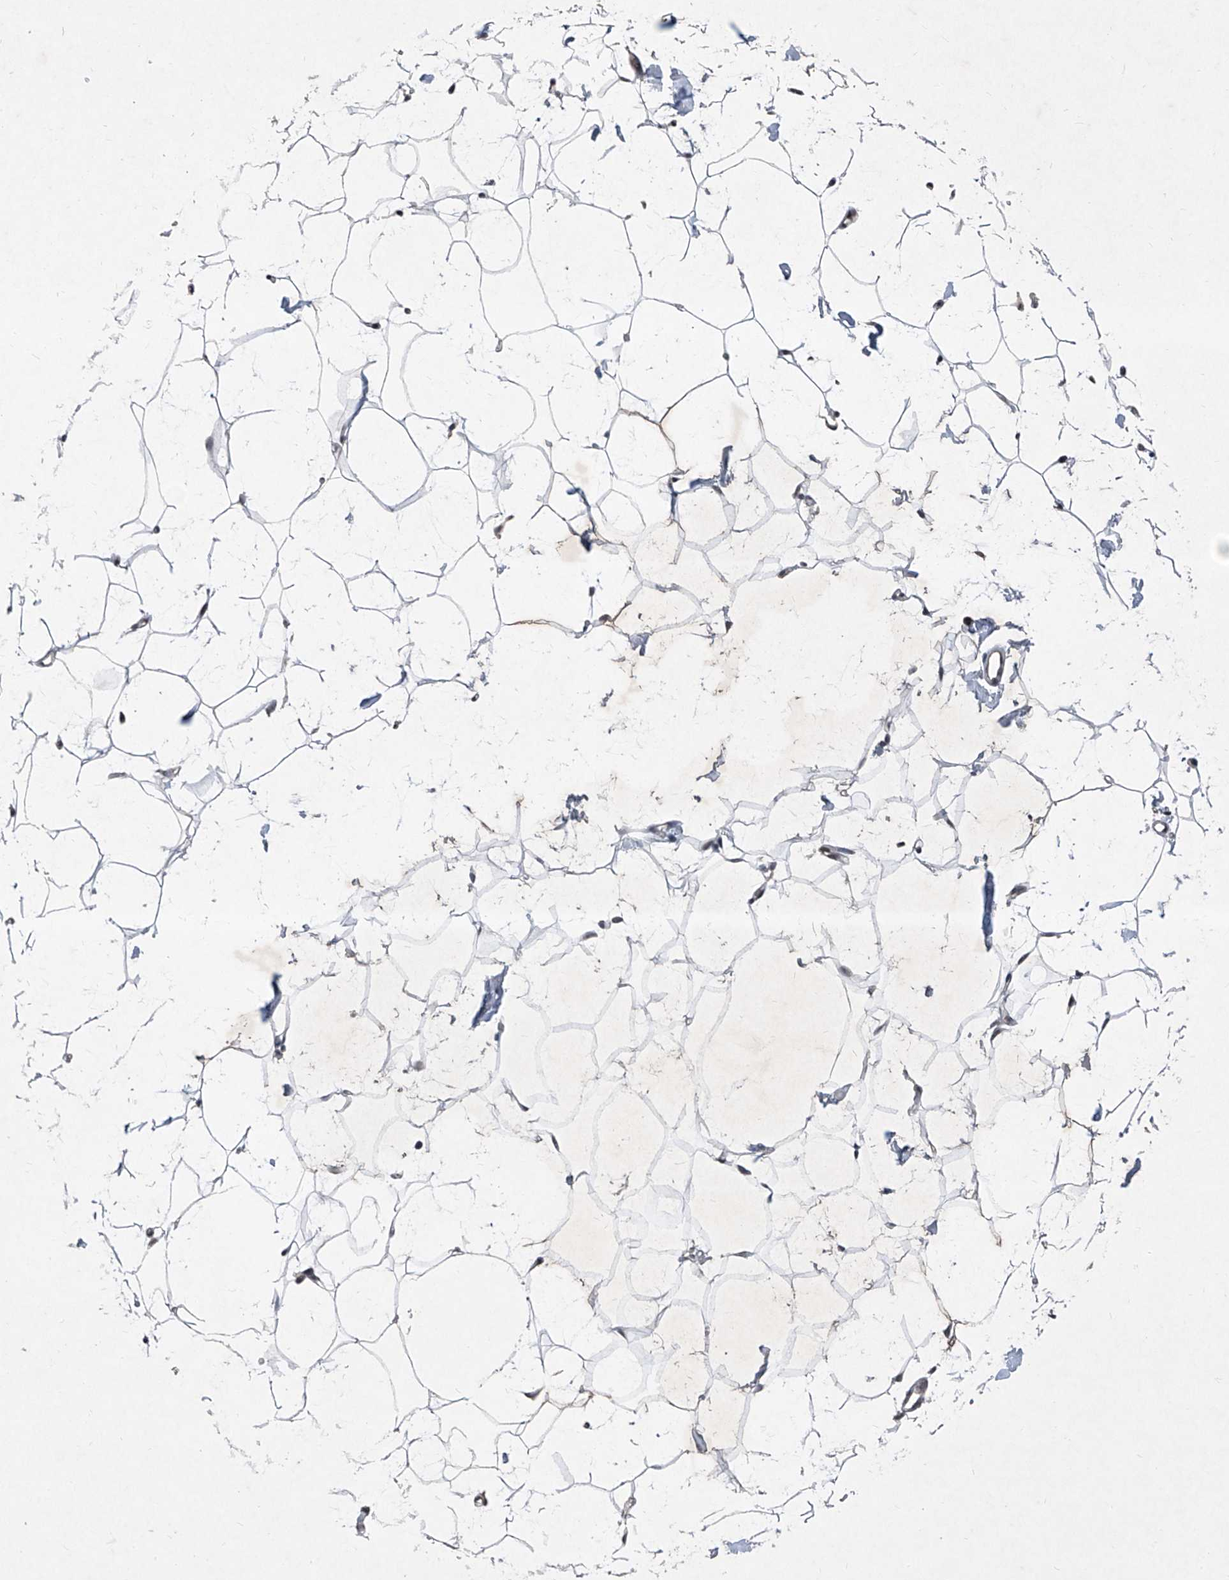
{"staining": {"intensity": "negative", "quantity": "none", "location": "none"}, "tissue": "adipose tissue", "cell_type": "Adipocytes", "image_type": "normal", "snomed": [{"axis": "morphology", "description": "Normal tissue, NOS"}, {"axis": "topography", "description": "Breast"}], "caption": "High power microscopy photomicrograph of an IHC histopathology image of unremarkable adipose tissue, revealing no significant expression in adipocytes.", "gene": "COA7", "patient": {"sex": "female", "age": 23}}